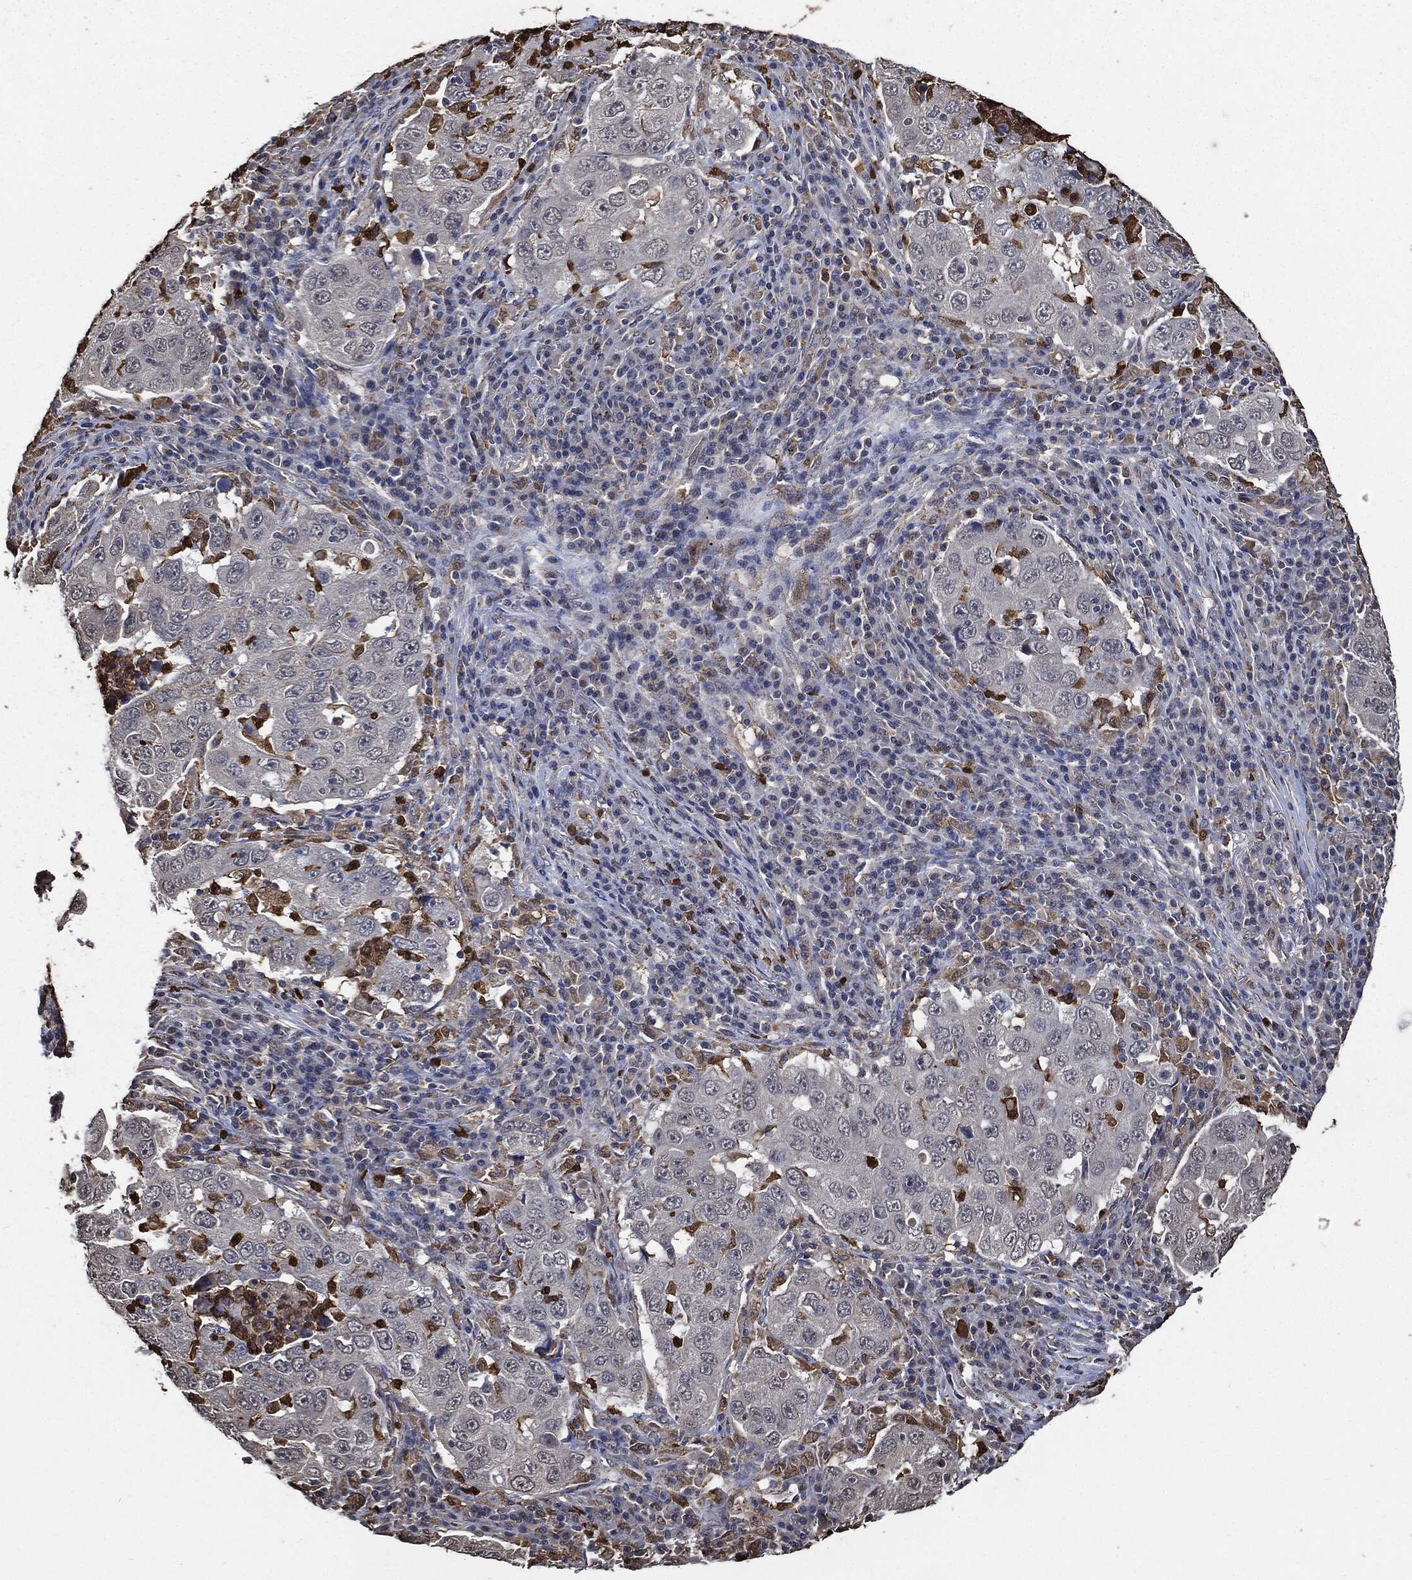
{"staining": {"intensity": "negative", "quantity": "none", "location": "none"}, "tissue": "lung cancer", "cell_type": "Tumor cells", "image_type": "cancer", "snomed": [{"axis": "morphology", "description": "Adenocarcinoma, NOS"}, {"axis": "topography", "description": "Lung"}], "caption": "This is an IHC image of lung adenocarcinoma. There is no positivity in tumor cells.", "gene": "S100A9", "patient": {"sex": "male", "age": 73}}